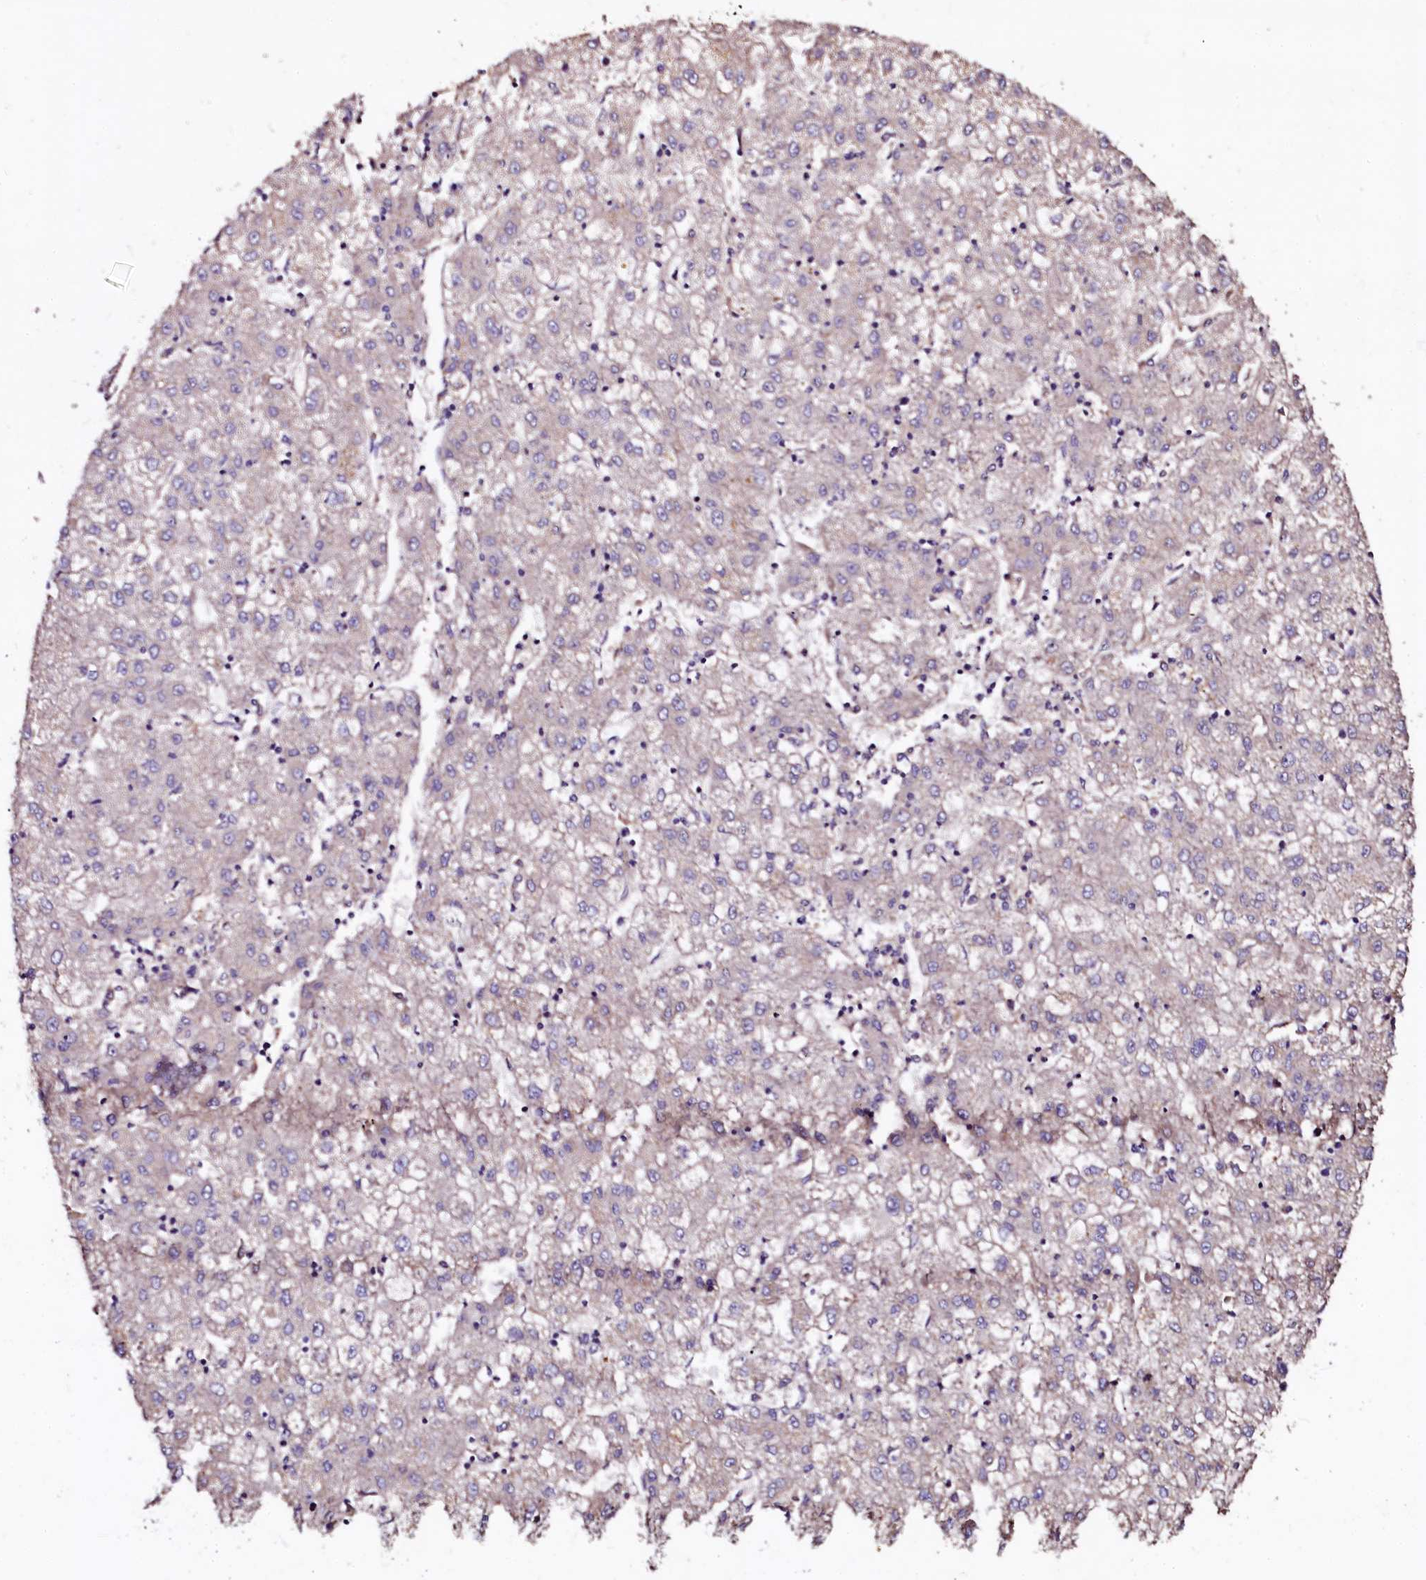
{"staining": {"intensity": "negative", "quantity": "none", "location": "none"}, "tissue": "liver cancer", "cell_type": "Tumor cells", "image_type": "cancer", "snomed": [{"axis": "morphology", "description": "Carcinoma, Hepatocellular, NOS"}, {"axis": "topography", "description": "Liver"}], "caption": "High power microscopy micrograph of an IHC photomicrograph of liver cancer (hepatocellular carcinoma), revealing no significant staining in tumor cells.", "gene": "APPL2", "patient": {"sex": "male", "age": 72}}